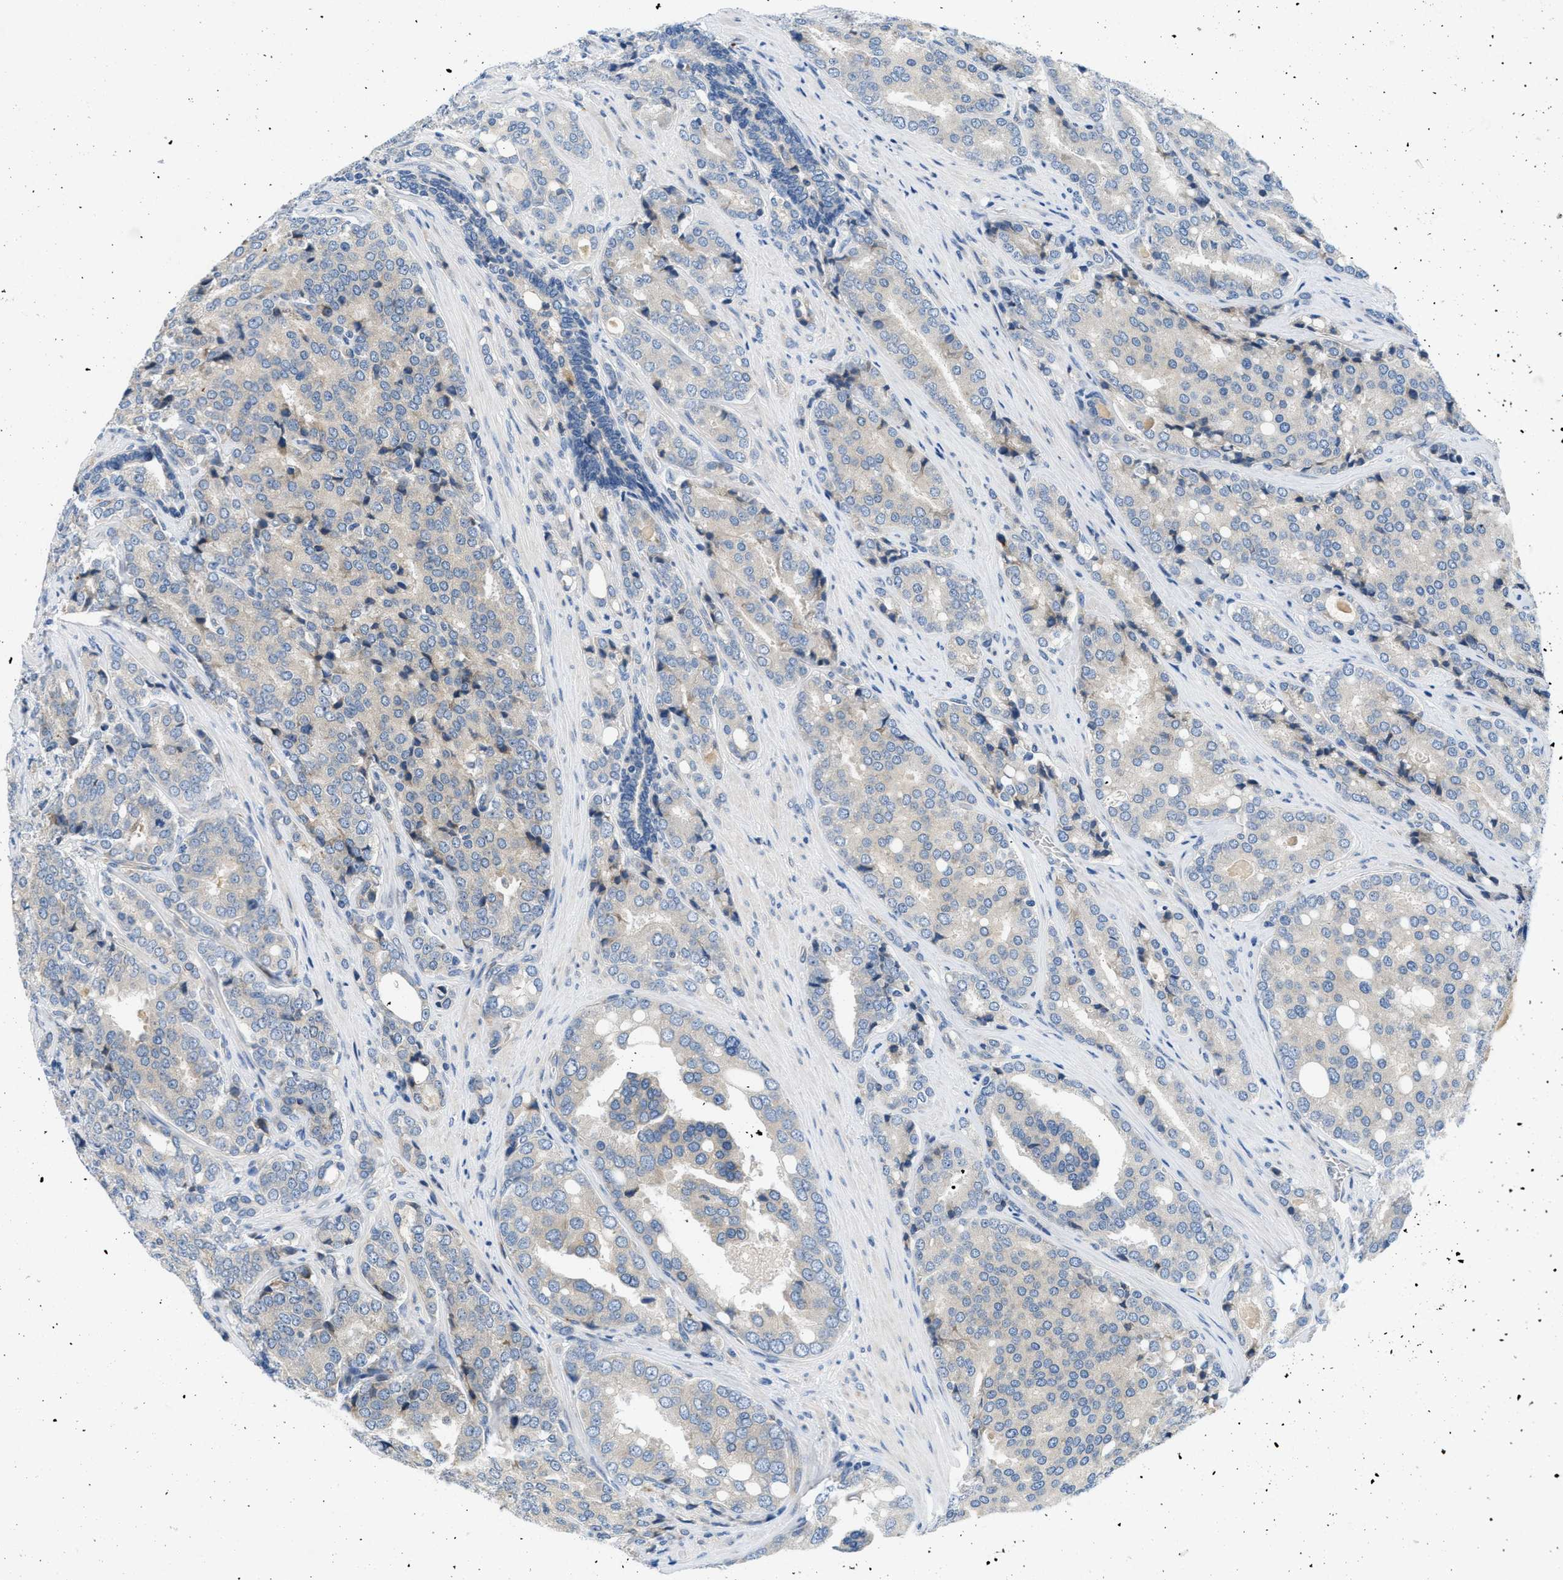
{"staining": {"intensity": "negative", "quantity": "none", "location": "none"}, "tissue": "prostate cancer", "cell_type": "Tumor cells", "image_type": "cancer", "snomed": [{"axis": "morphology", "description": "Adenocarcinoma, High grade"}, {"axis": "topography", "description": "Prostate"}], "caption": "DAB immunohistochemical staining of adenocarcinoma (high-grade) (prostate) shows no significant positivity in tumor cells.", "gene": "PGR", "patient": {"sex": "male", "age": 50}}